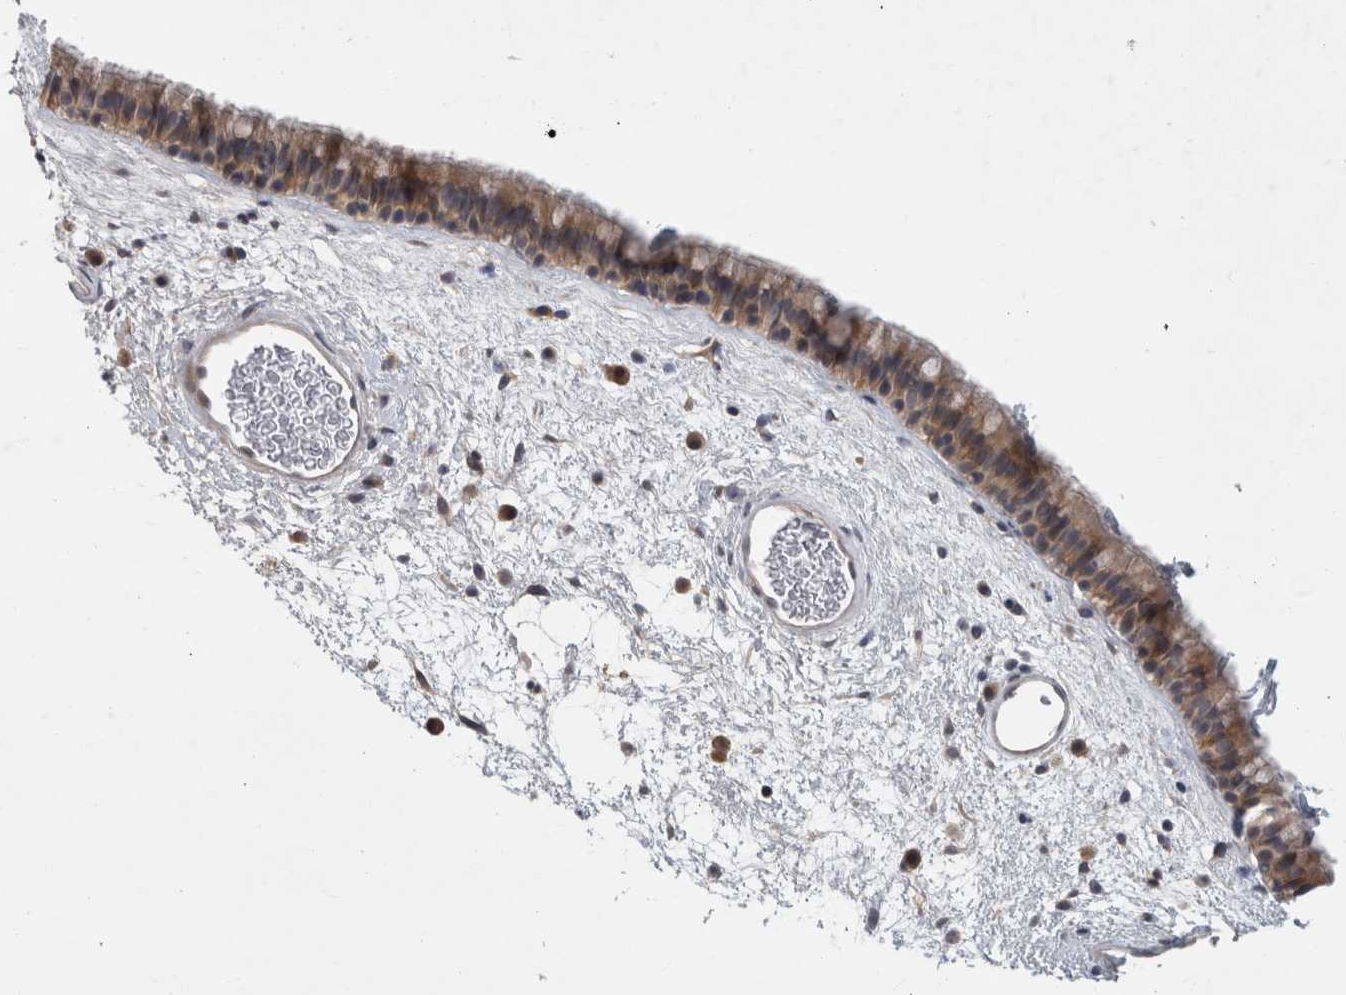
{"staining": {"intensity": "weak", "quantity": "25%-75%", "location": "cytoplasmic/membranous"}, "tissue": "nasopharynx", "cell_type": "Respiratory epithelial cells", "image_type": "normal", "snomed": [{"axis": "morphology", "description": "Normal tissue, NOS"}, {"axis": "morphology", "description": "Inflammation, NOS"}, {"axis": "topography", "description": "Nasopharynx"}], "caption": "Brown immunohistochemical staining in unremarkable nasopharynx displays weak cytoplasmic/membranous positivity in approximately 25%-75% of respiratory epithelial cells. (brown staining indicates protein expression, while blue staining denotes nuclei).", "gene": "AASDHPPT", "patient": {"sex": "male", "age": 48}}